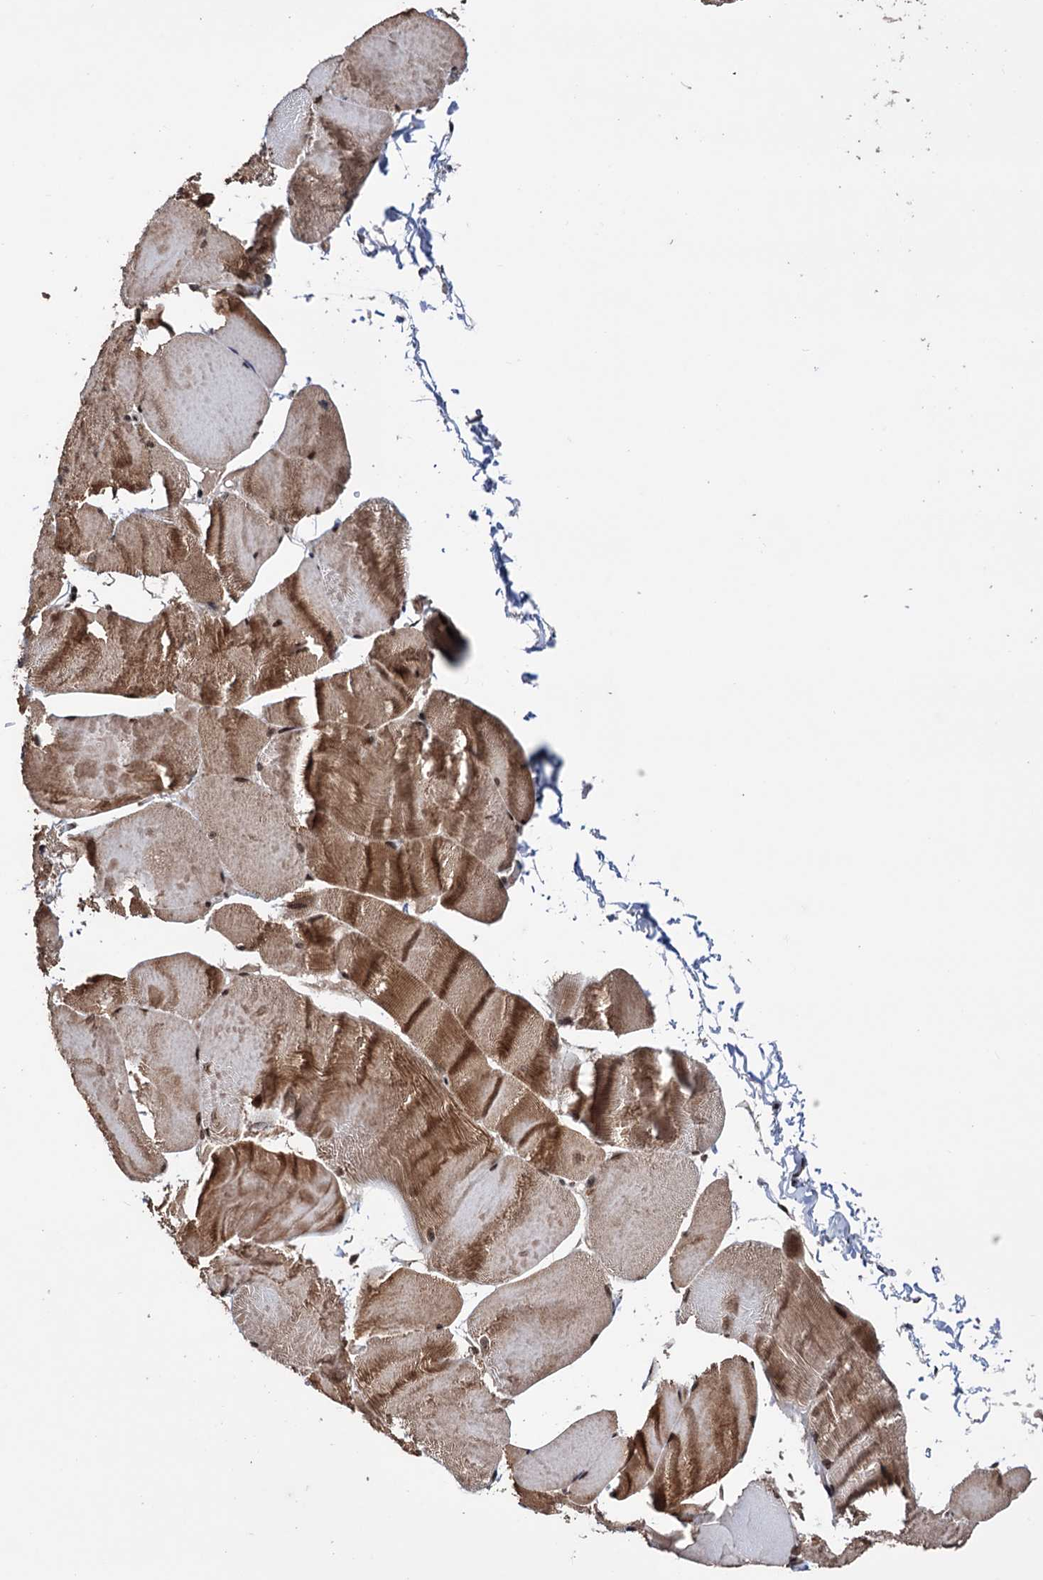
{"staining": {"intensity": "moderate", "quantity": ">75%", "location": "cytoplasmic/membranous"}, "tissue": "skeletal muscle", "cell_type": "Myocytes", "image_type": "normal", "snomed": [{"axis": "morphology", "description": "Normal tissue, NOS"}, {"axis": "morphology", "description": "Basal cell carcinoma"}, {"axis": "topography", "description": "Skeletal muscle"}], "caption": "Immunohistochemical staining of benign skeletal muscle reveals >75% levels of moderate cytoplasmic/membranous protein staining in approximately >75% of myocytes.", "gene": "KLF5", "patient": {"sex": "female", "age": 64}}